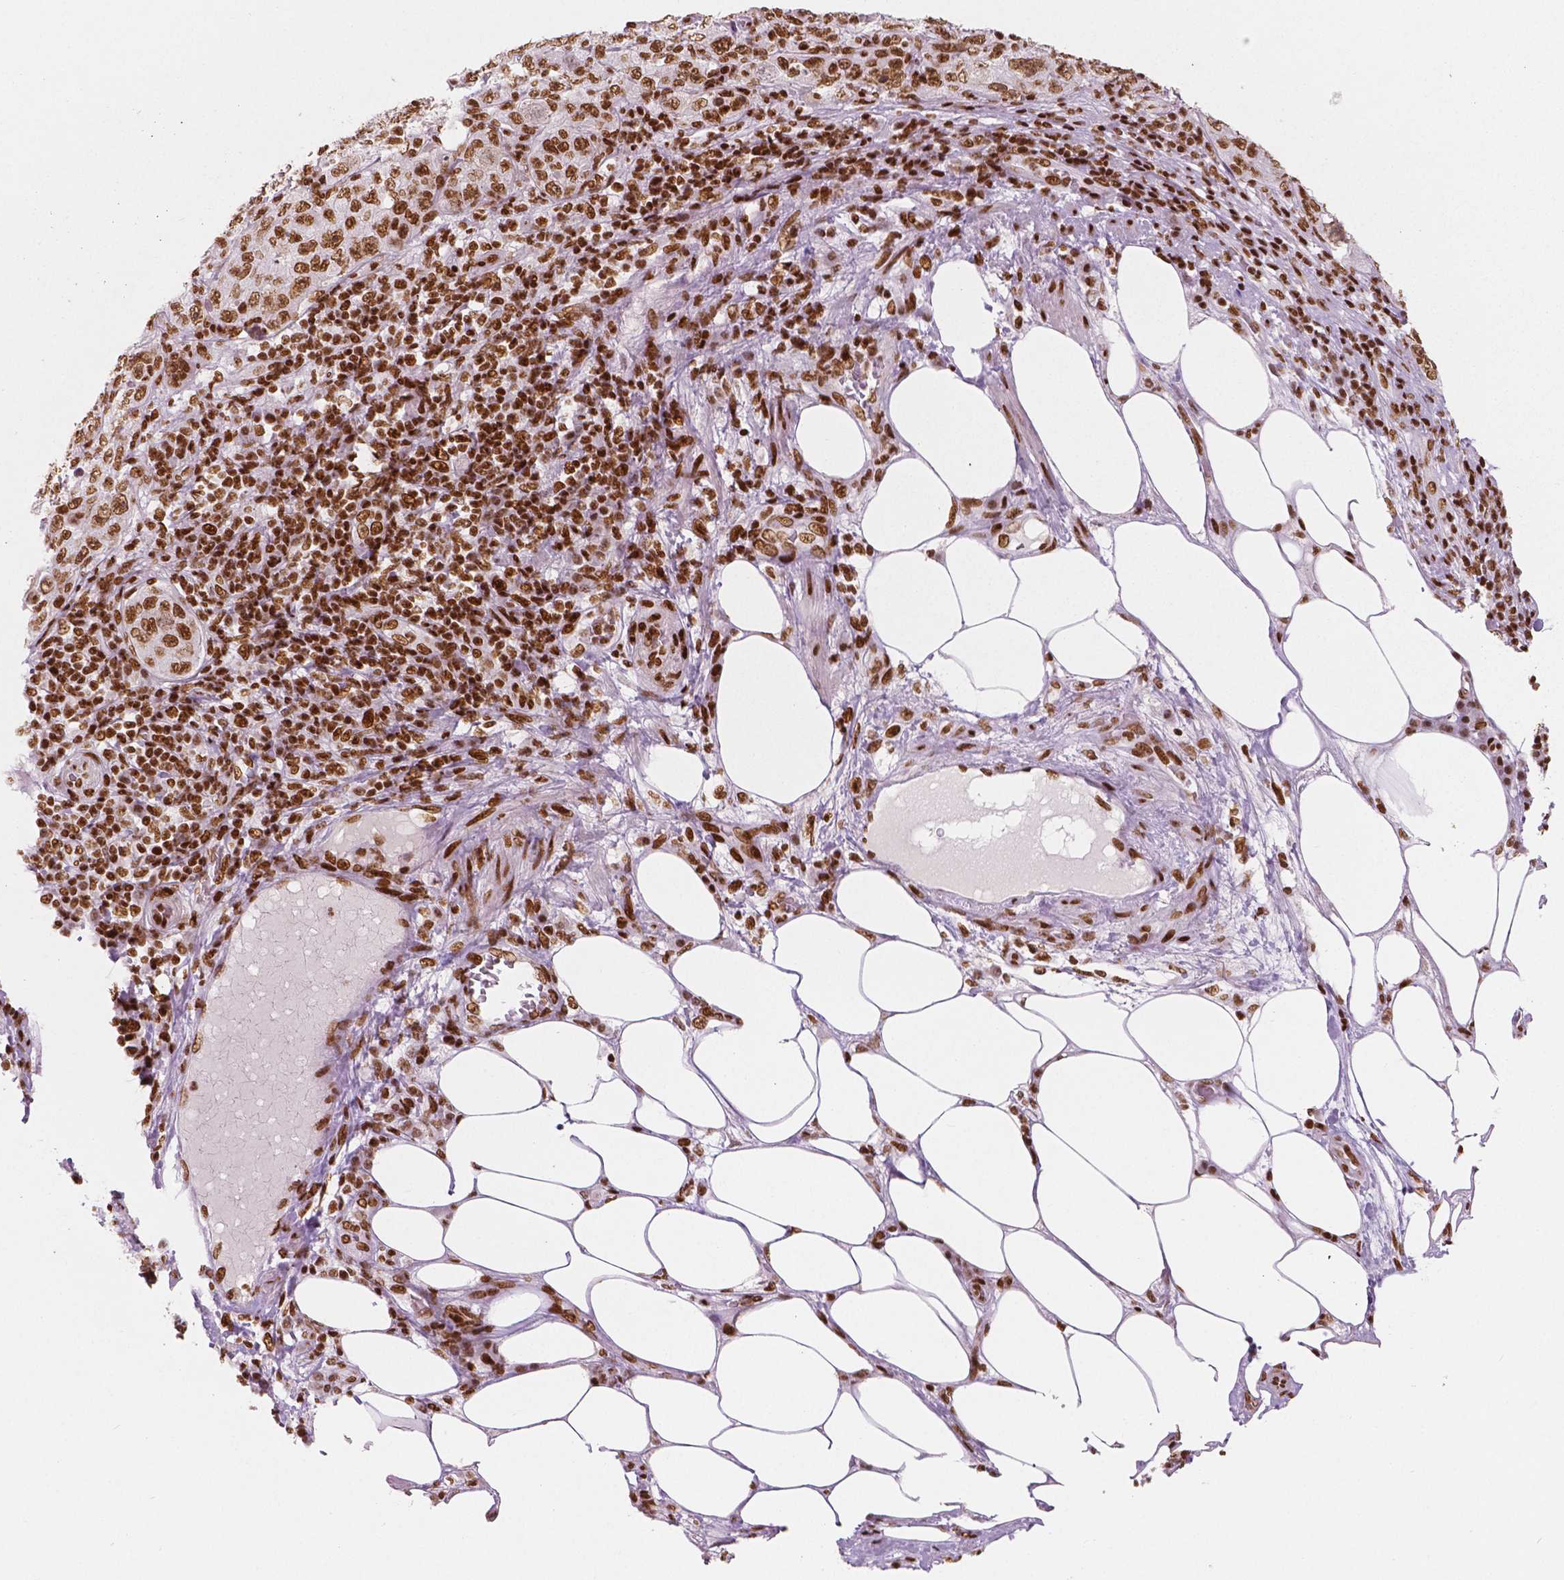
{"staining": {"intensity": "strong", "quantity": ">75%", "location": "nuclear"}, "tissue": "pancreatic cancer", "cell_type": "Tumor cells", "image_type": "cancer", "snomed": [{"axis": "morphology", "description": "Adenocarcinoma, NOS"}, {"axis": "topography", "description": "Pancreas"}], "caption": "Tumor cells reveal high levels of strong nuclear positivity in about >75% of cells in human pancreatic cancer (adenocarcinoma).", "gene": "BRD4", "patient": {"sex": "male", "age": 68}}